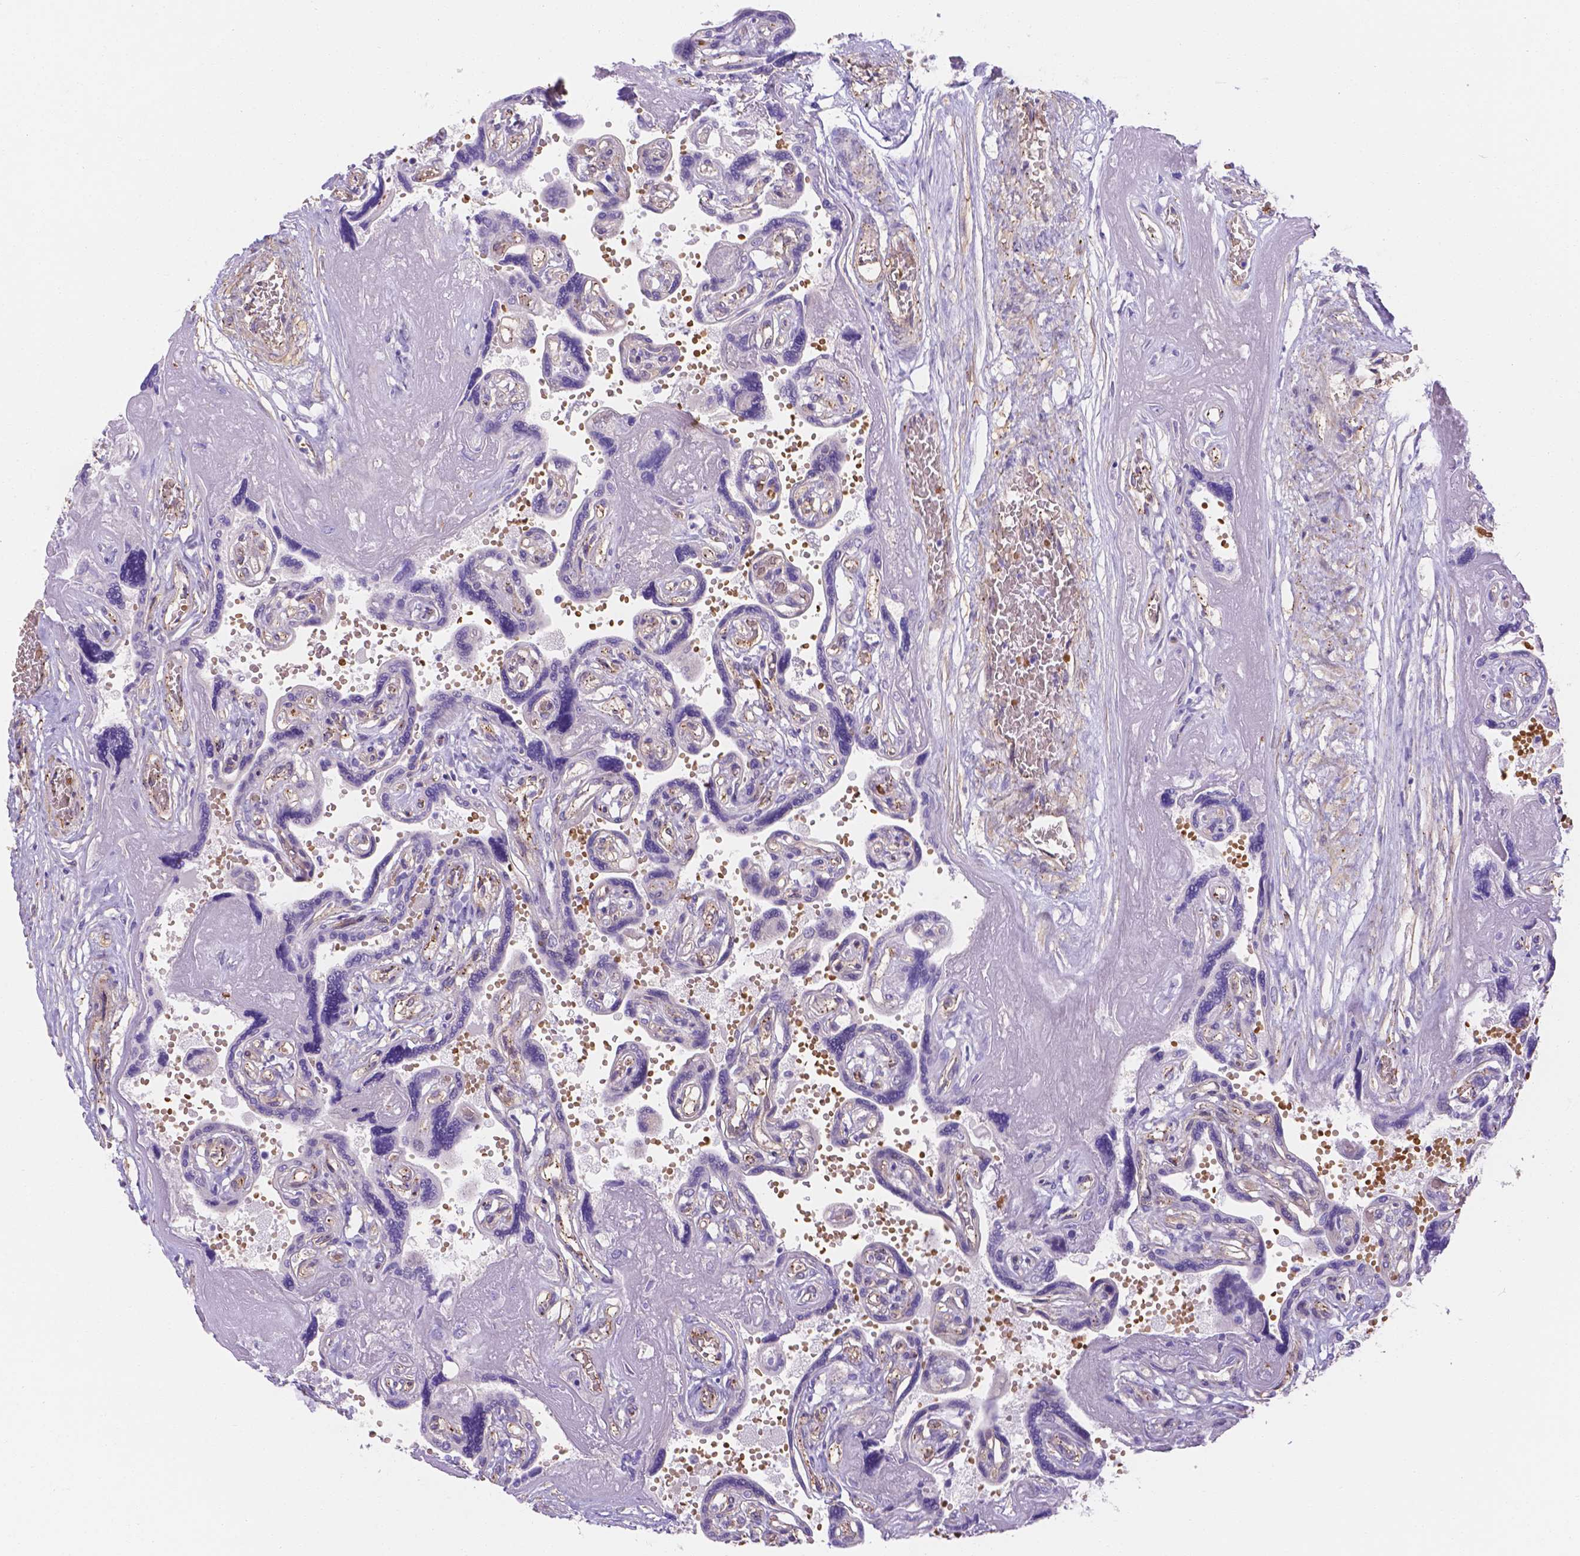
{"staining": {"intensity": "negative", "quantity": "none", "location": "none"}, "tissue": "placenta", "cell_type": "Decidual cells", "image_type": "normal", "snomed": [{"axis": "morphology", "description": "Normal tissue, NOS"}, {"axis": "topography", "description": "Placenta"}], "caption": "Immunohistochemistry histopathology image of normal placenta: human placenta stained with DAB displays no significant protein positivity in decidual cells.", "gene": "SLC40A1", "patient": {"sex": "female", "age": 32}}